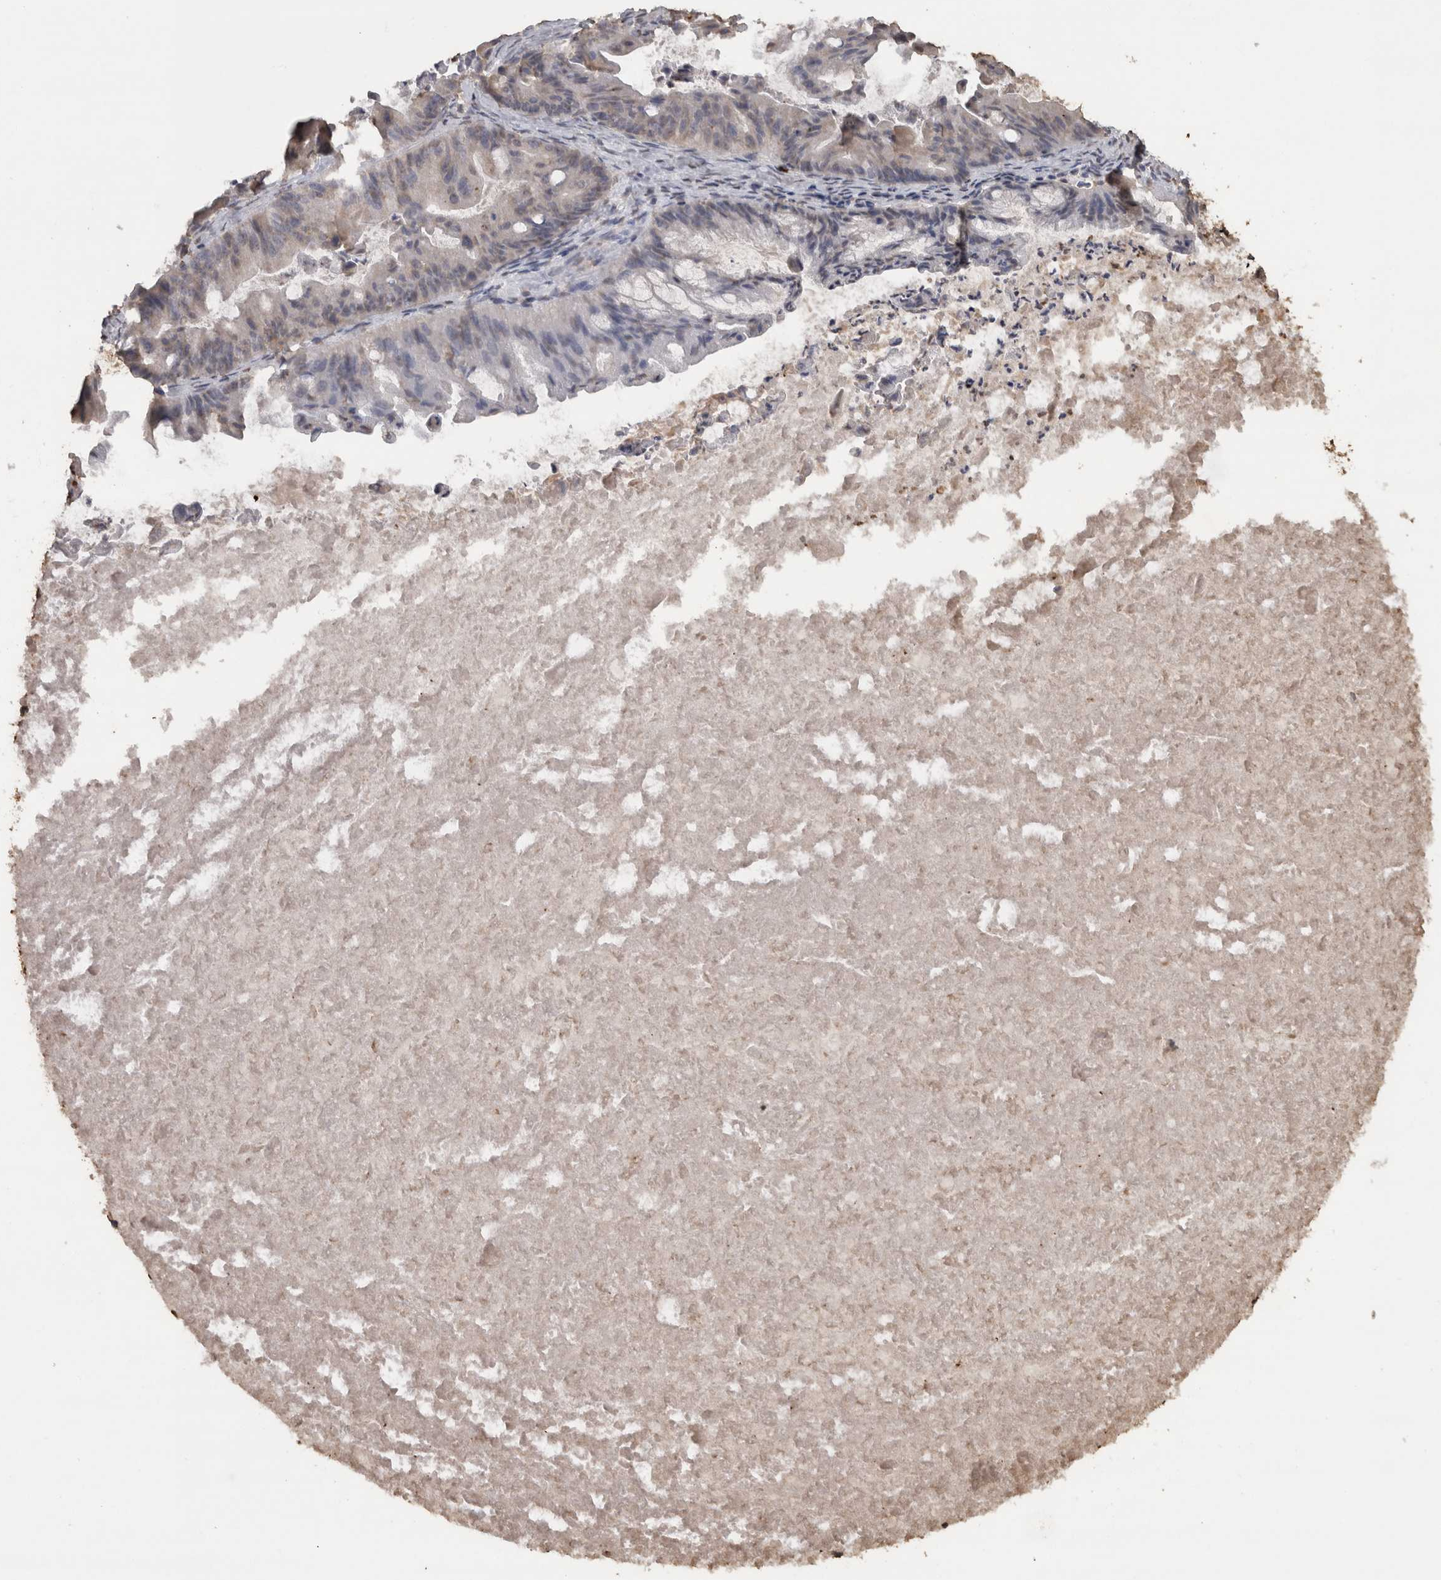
{"staining": {"intensity": "negative", "quantity": "none", "location": "none"}, "tissue": "ovarian cancer", "cell_type": "Tumor cells", "image_type": "cancer", "snomed": [{"axis": "morphology", "description": "Cystadenocarcinoma, mucinous, NOS"}, {"axis": "topography", "description": "Ovary"}], "caption": "This is a photomicrograph of immunohistochemistry staining of mucinous cystadenocarcinoma (ovarian), which shows no expression in tumor cells.", "gene": "CRELD2", "patient": {"sex": "female", "age": 37}}